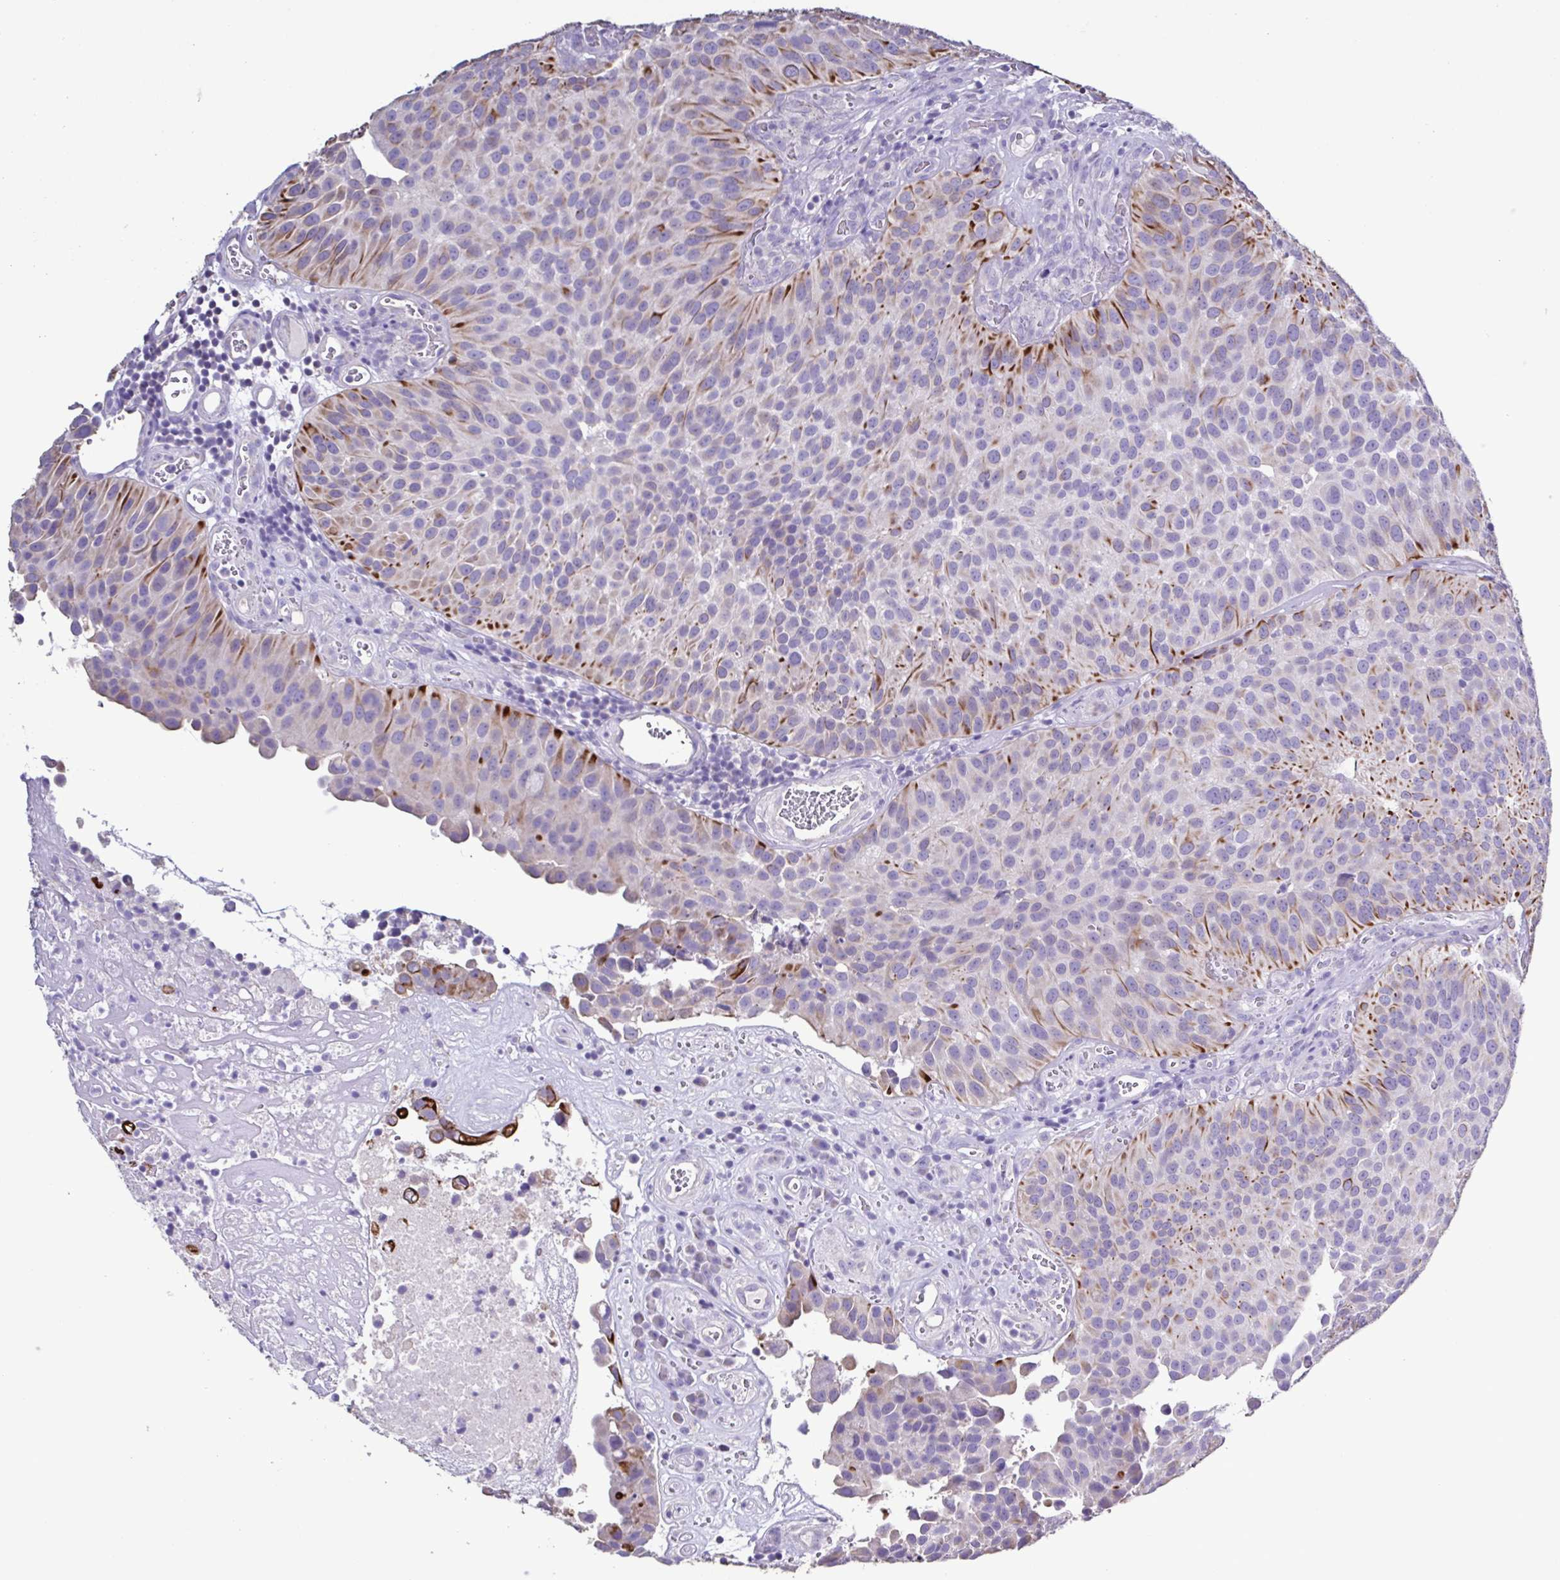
{"staining": {"intensity": "strong", "quantity": "<25%", "location": "cytoplasmic/membranous"}, "tissue": "urothelial cancer", "cell_type": "Tumor cells", "image_type": "cancer", "snomed": [{"axis": "morphology", "description": "Urothelial carcinoma, Low grade"}, {"axis": "topography", "description": "Urinary bladder"}], "caption": "Immunohistochemical staining of low-grade urothelial carcinoma reveals strong cytoplasmic/membranous protein positivity in about <25% of tumor cells.", "gene": "PLA2G4E", "patient": {"sex": "male", "age": 76}}